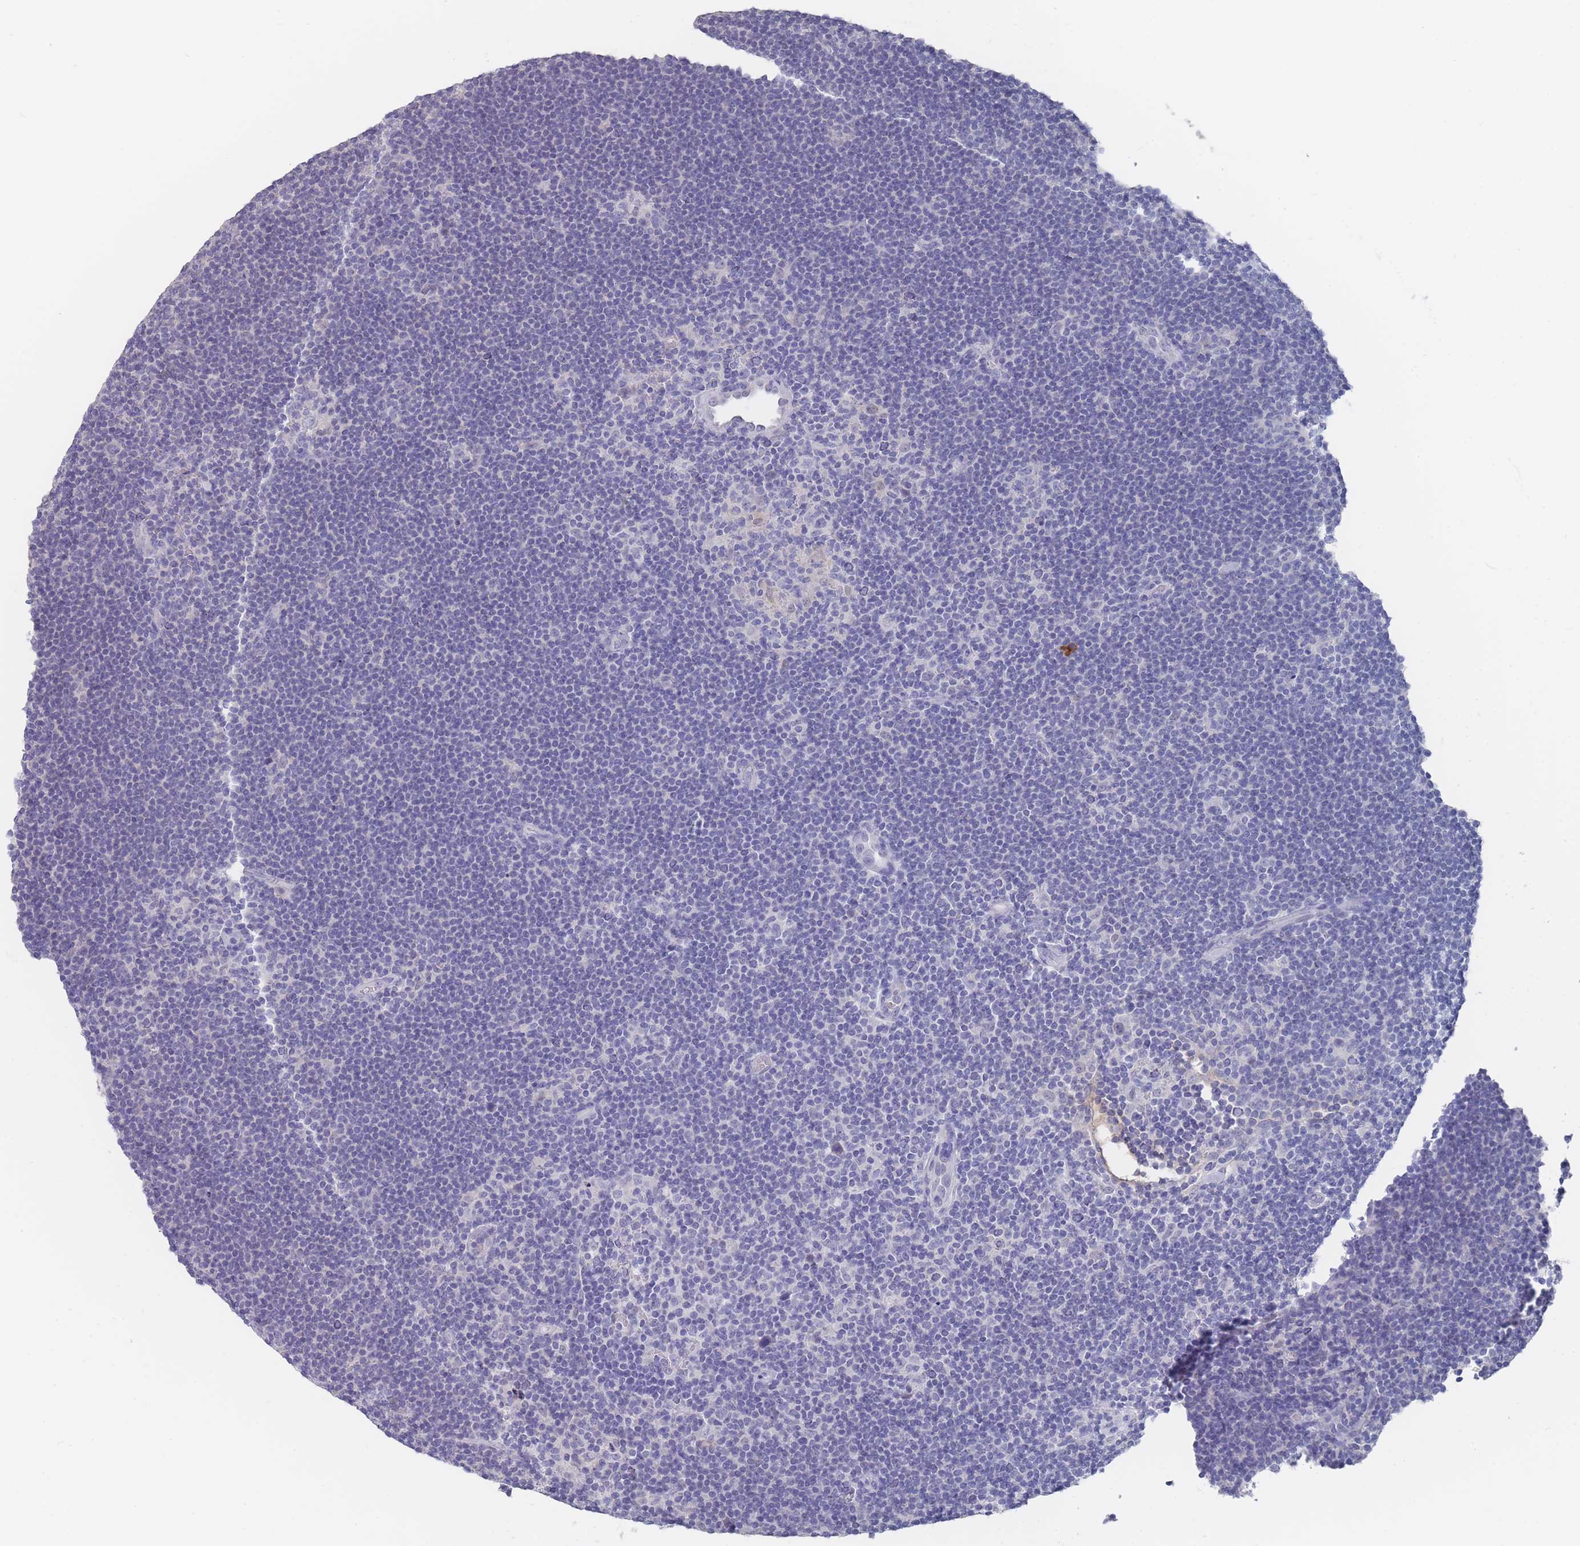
{"staining": {"intensity": "negative", "quantity": "none", "location": "none"}, "tissue": "lymphoma", "cell_type": "Tumor cells", "image_type": "cancer", "snomed": [{"axis": "morphology", "description": "Hodgkin's disease, NOS"}, {"axis": "topography", "description": "Lymph node"}], "caption": "A high-resolution micrograph shows immunohistochemistry staining of Hodgkin's disease, which displays no significant positivity in tumor cells.", "gene": "CYP51A1", "patient": {"sex": "female", "age": 57}}